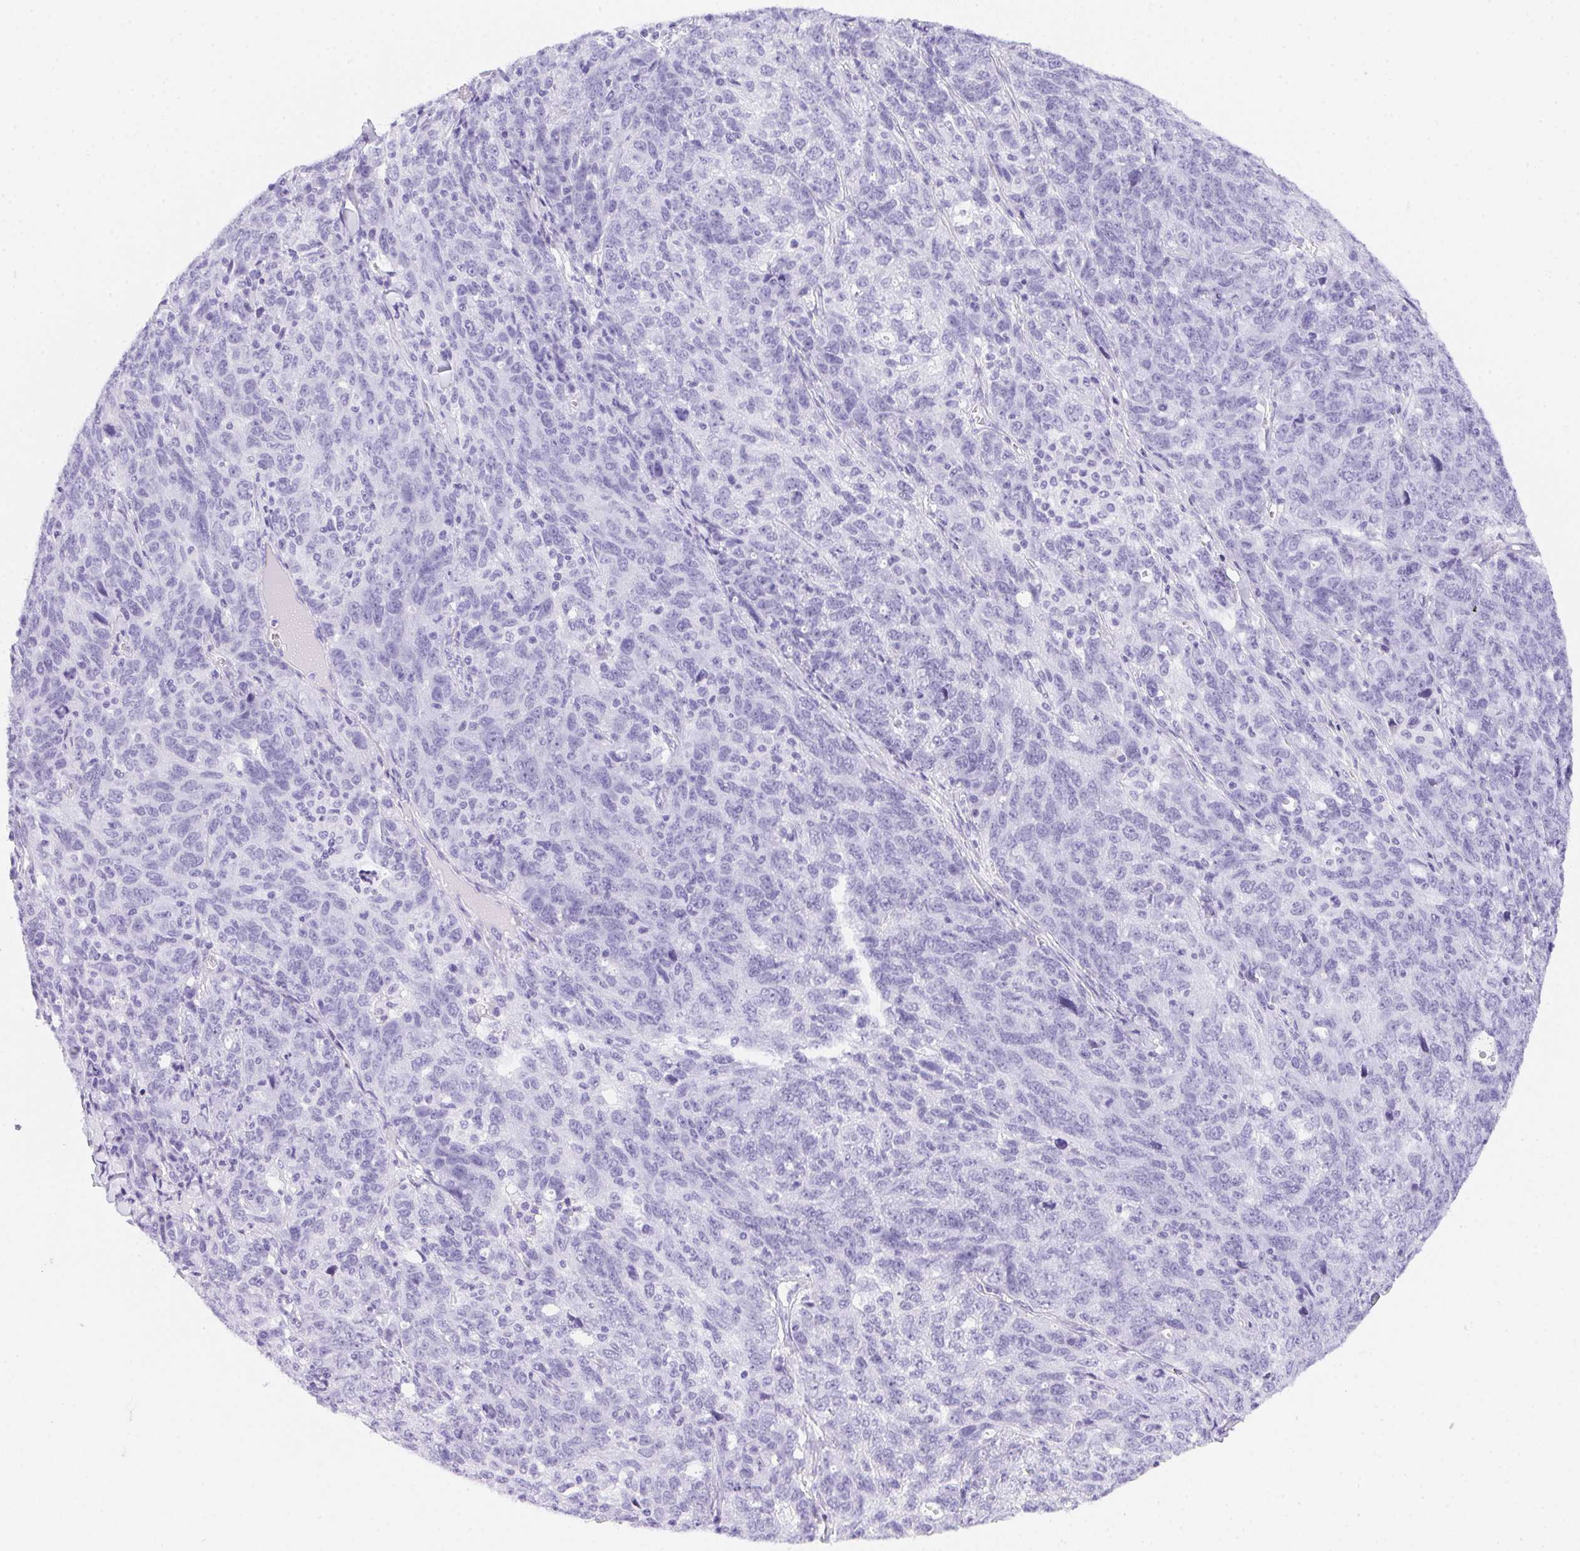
{"staining": {"intensity": "negative", "quantity": "none", "location": "none"}, "tissue": "ovarian cancer", "cell_type": "Tumor cells", "image_type": "cancer", "snomed": [{"axis": "morphology", "description": "Cystadenocarcinoma, serous, NOS"}, {"axis": "topography", "description": "Ovary"}], "caption": "There is no significant staining in tumor cells of serous cystadenocarcinoma (ovarian). Nuclei are stained in blue.", "gene": "PRKAA1", "patient": {"sex": "female", "age": 71}}